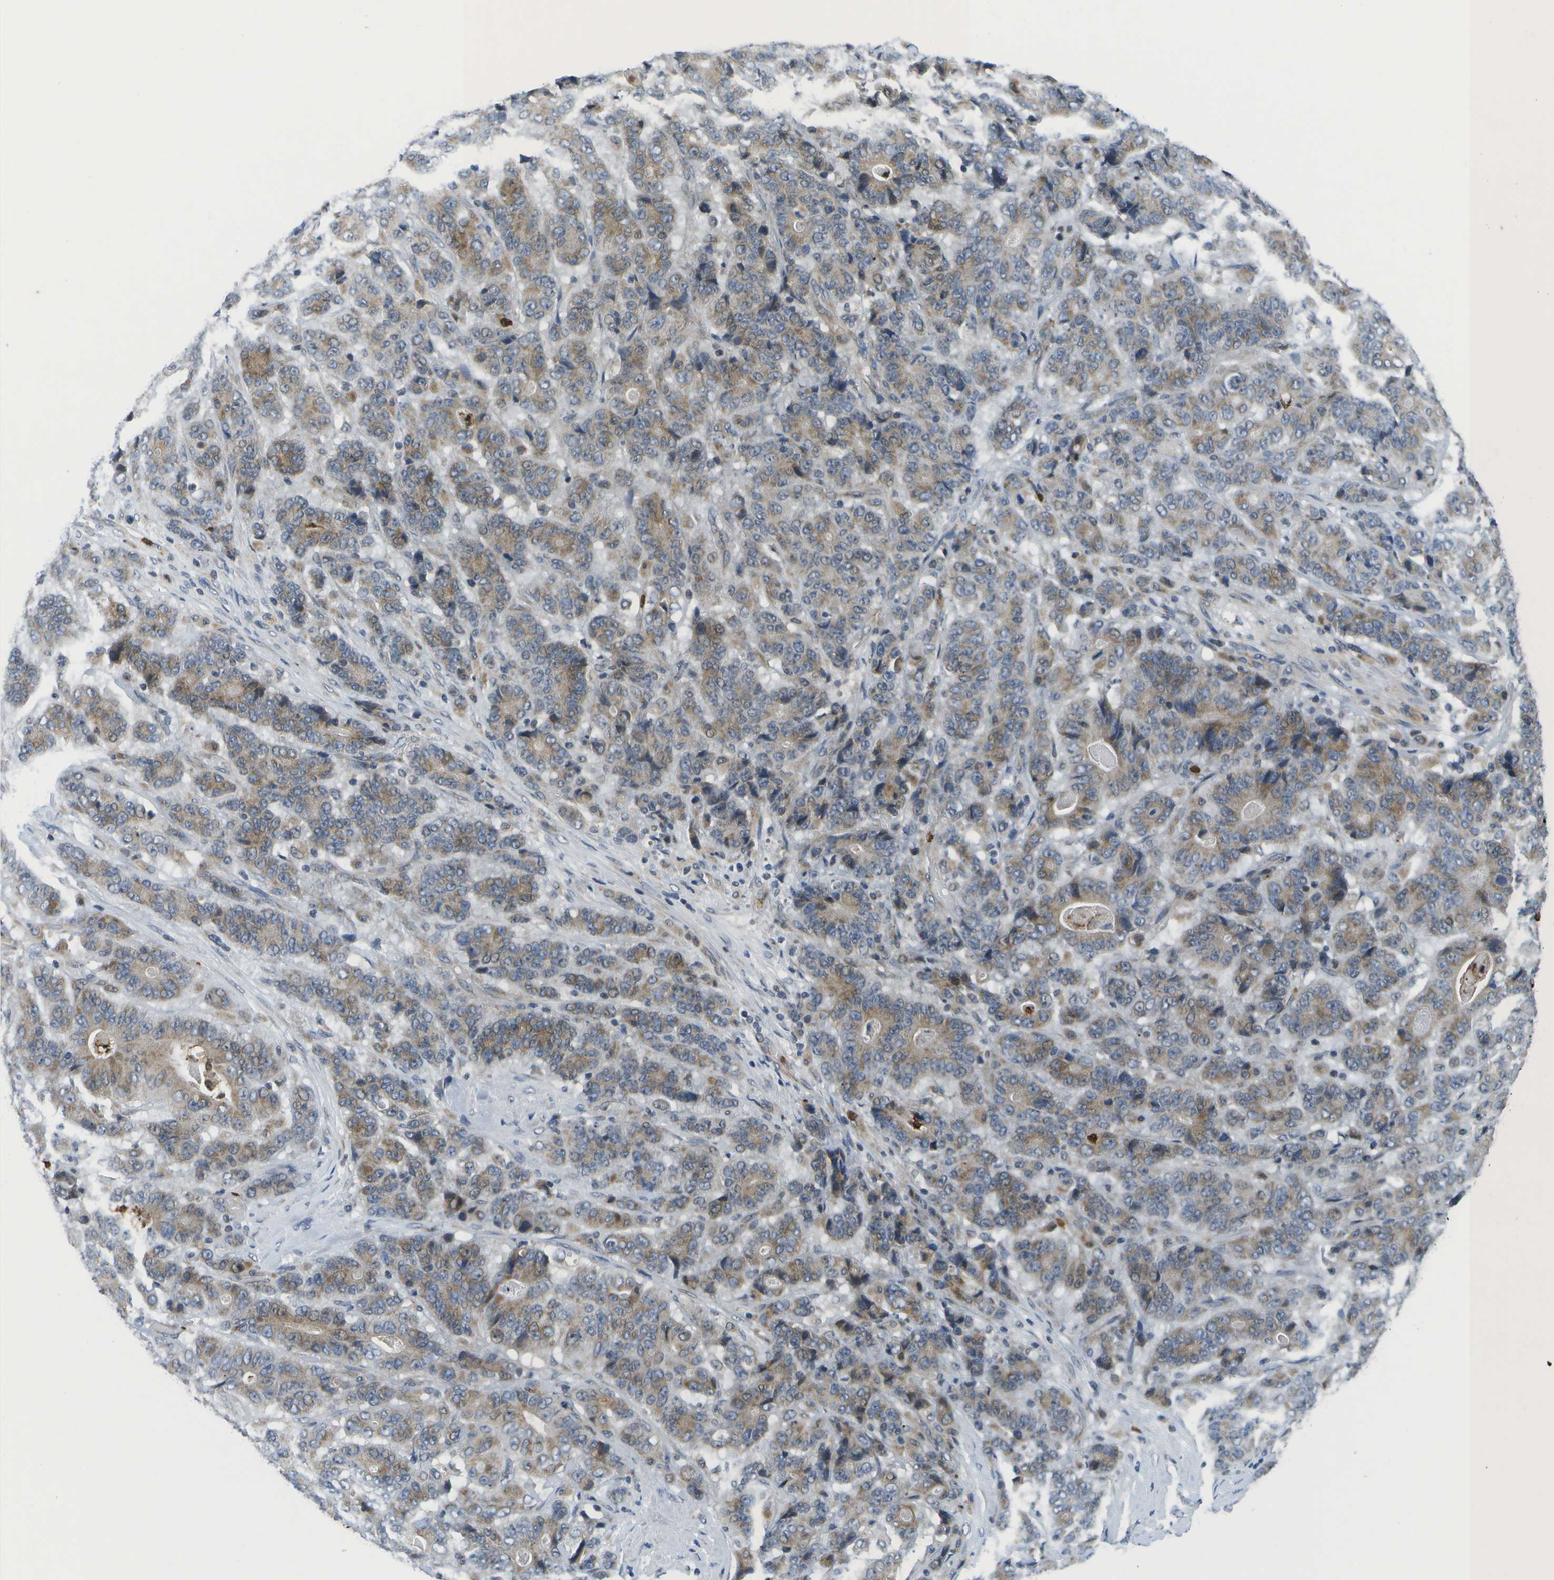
{"staining": {"intensity": "moderate", "quantity": ">75%", "location": "cytoplasmic/membranous"}, "tissue": "stomach cancer", "cell_type": "Tumor cells", "image_type": "cancer", "snomed": [{"axis": "morphology", "description": "Adenocarcinoma, NOS"}, {"axis": "topography", "description": "Stomach"}], "caption": "The image displays immunohistochemical staining of stomach adenocarcinoma. There is moderate cytoplasmic/membranous staining is present in about >75% of tumor cells. Nuclei are stained in blue.", "gene": "GALNT15", "patient": {"sex": "female", "age": 73}}